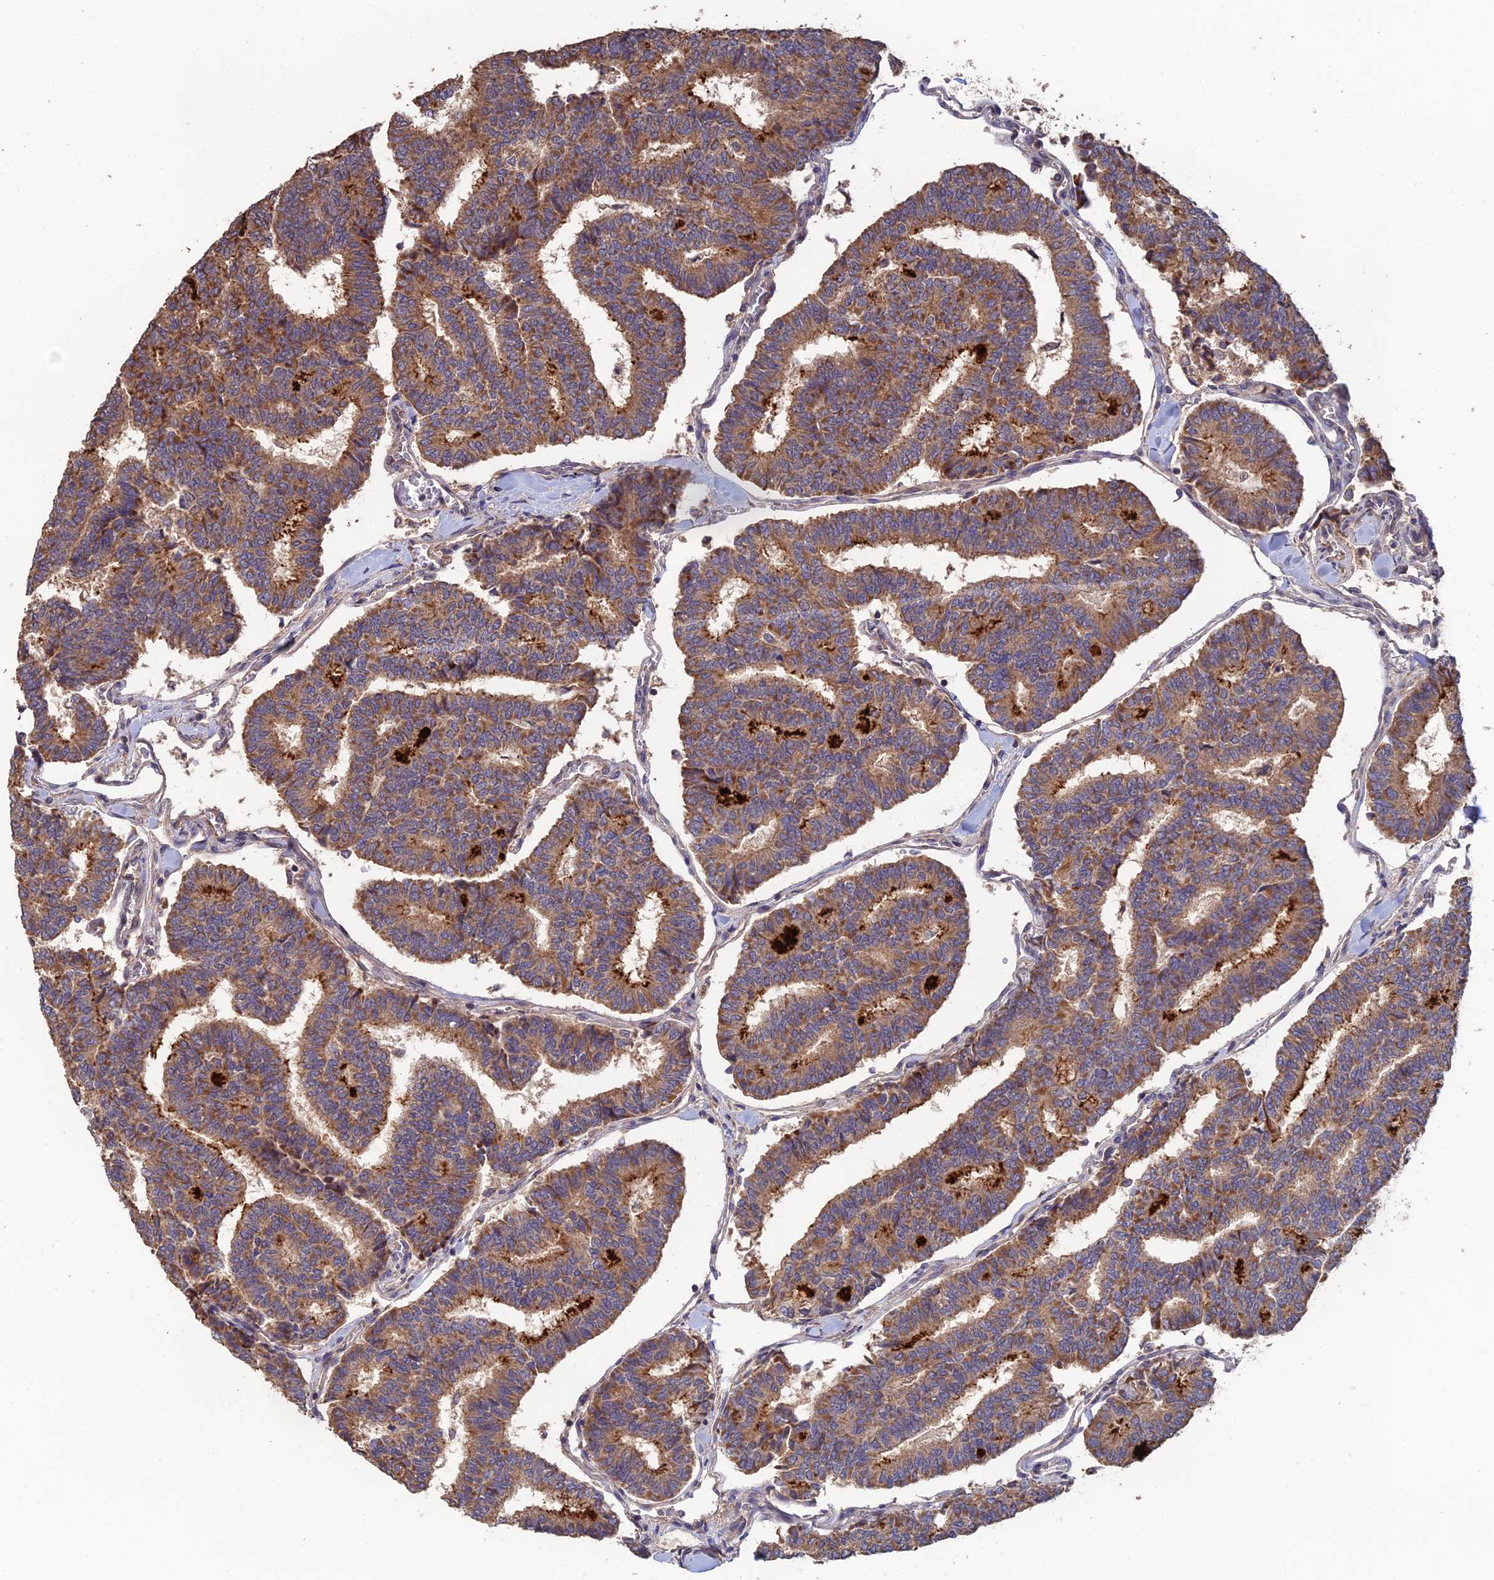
{"staining": {"intensity": "moderate", "quantity": ">75%", "location": "cytoplasmic/membranous"}, "tissue": "thyroid cancer", "cell_type": "Tumor cells", "image_type": "cancer", "snomed": [{"axis": "morphology", "description": "Papillary adenocarcinoma, NOS"}, {"axis": "topography", "description": "Thyroid gland"}], "caption": "An immunohistochemistry (IHC) micrograph of tumor tissue is shown. Protein staining in brown labels moderate cytoplasmic/membranous positivity in thyroid cancer (papillary adenocarcinoma) within tumor cells.", "gene": "SHISA5", "patient": {"sex": "female", "age": 35}}